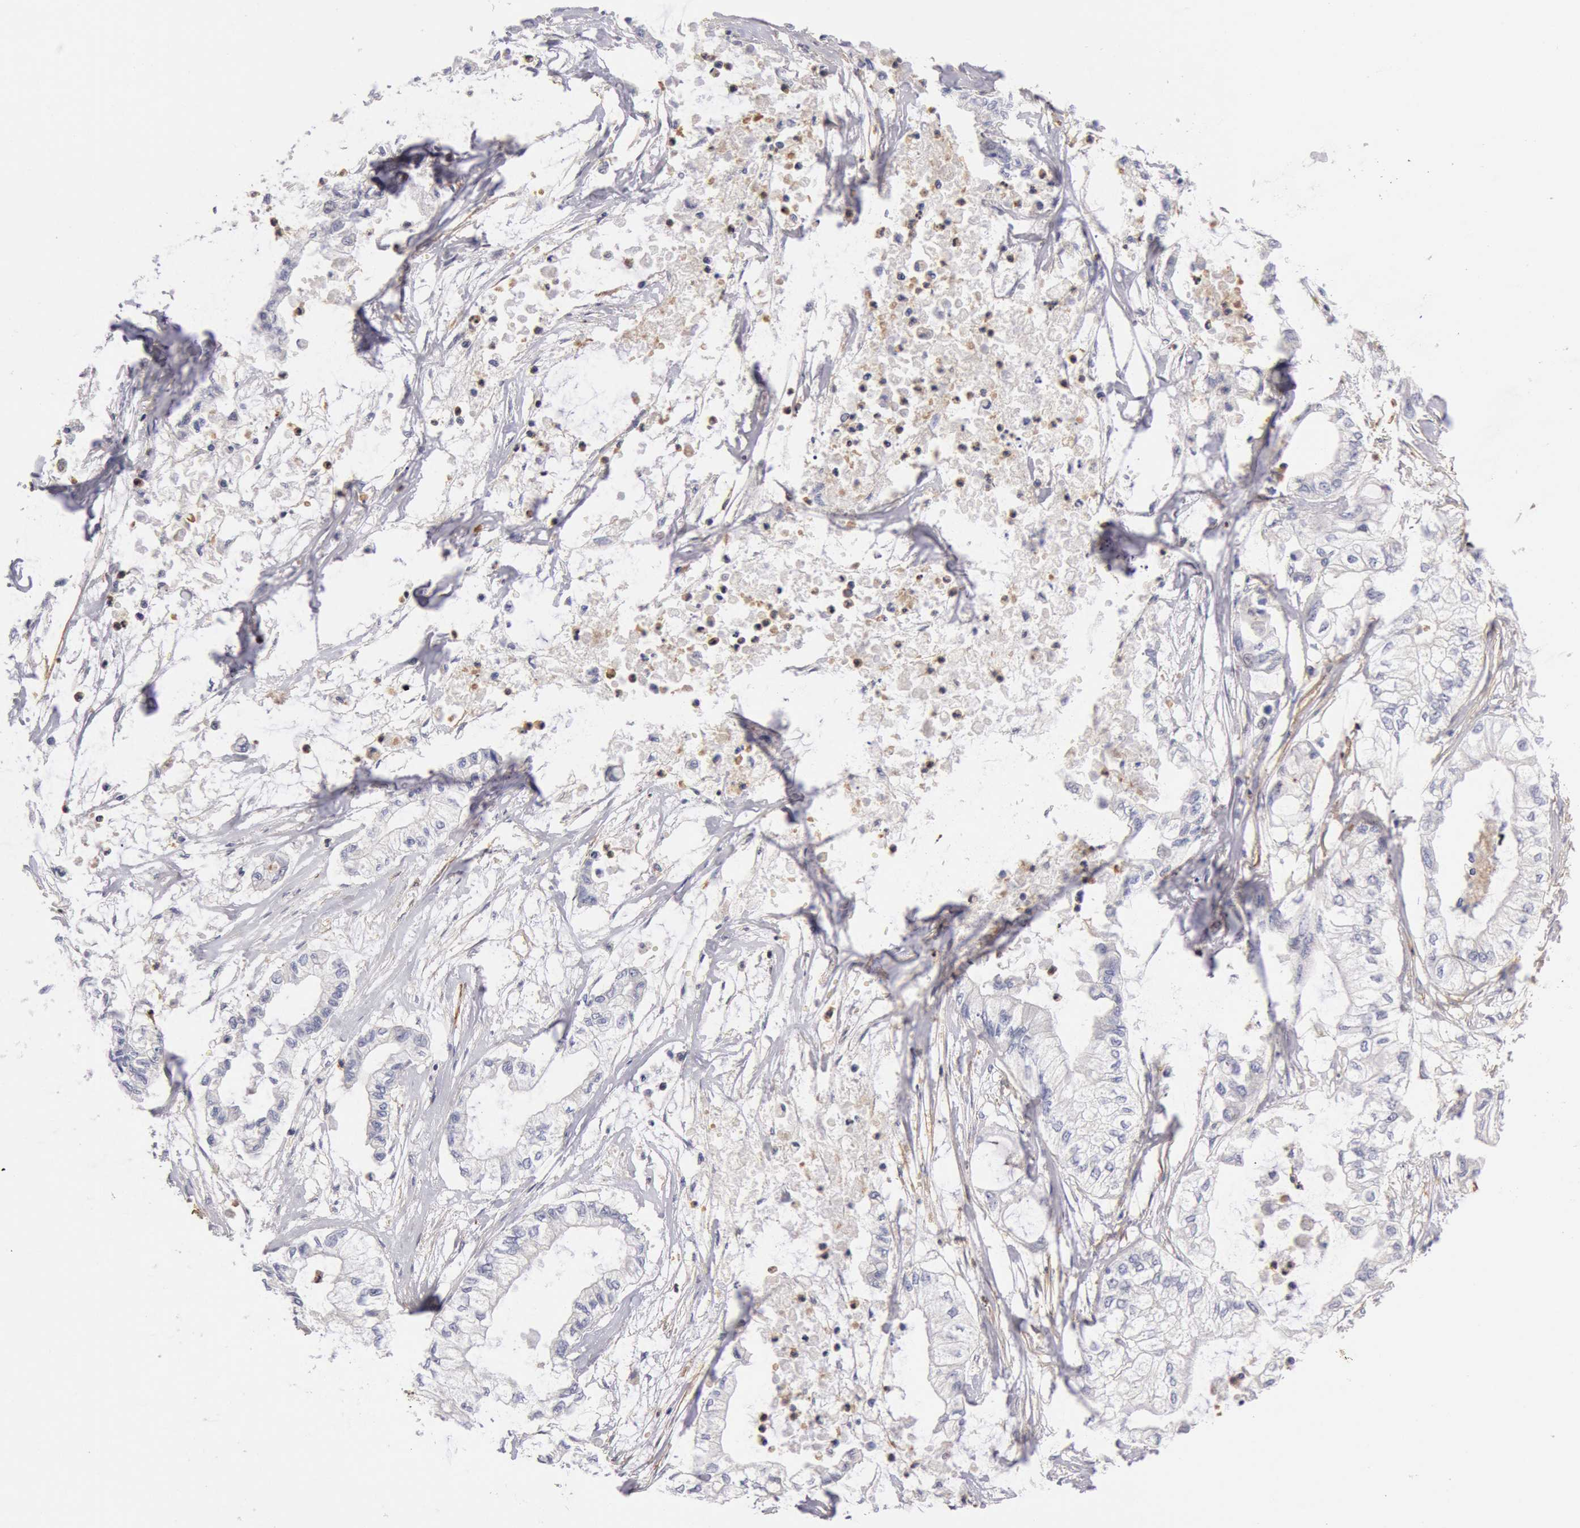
{"staining": {"intensity": "negative", "quantity": "none", "location": "none"}, "tissue": "pancreatic cancer", "cell_type": "Tumor cells", "image_type": "cancer", "snomed": [{"axis": "morphology", "description": "Adenocarcinoma, NOS"}, {"axis": "topography", "description": "Pancreas"}], "caption": "Immunohistochemical staining of adenocarcinoma (pancreatic) displays no significant staining in tumor cells.", "gene": "TMED8", "patient": {"sex": "male", "age": 79}}